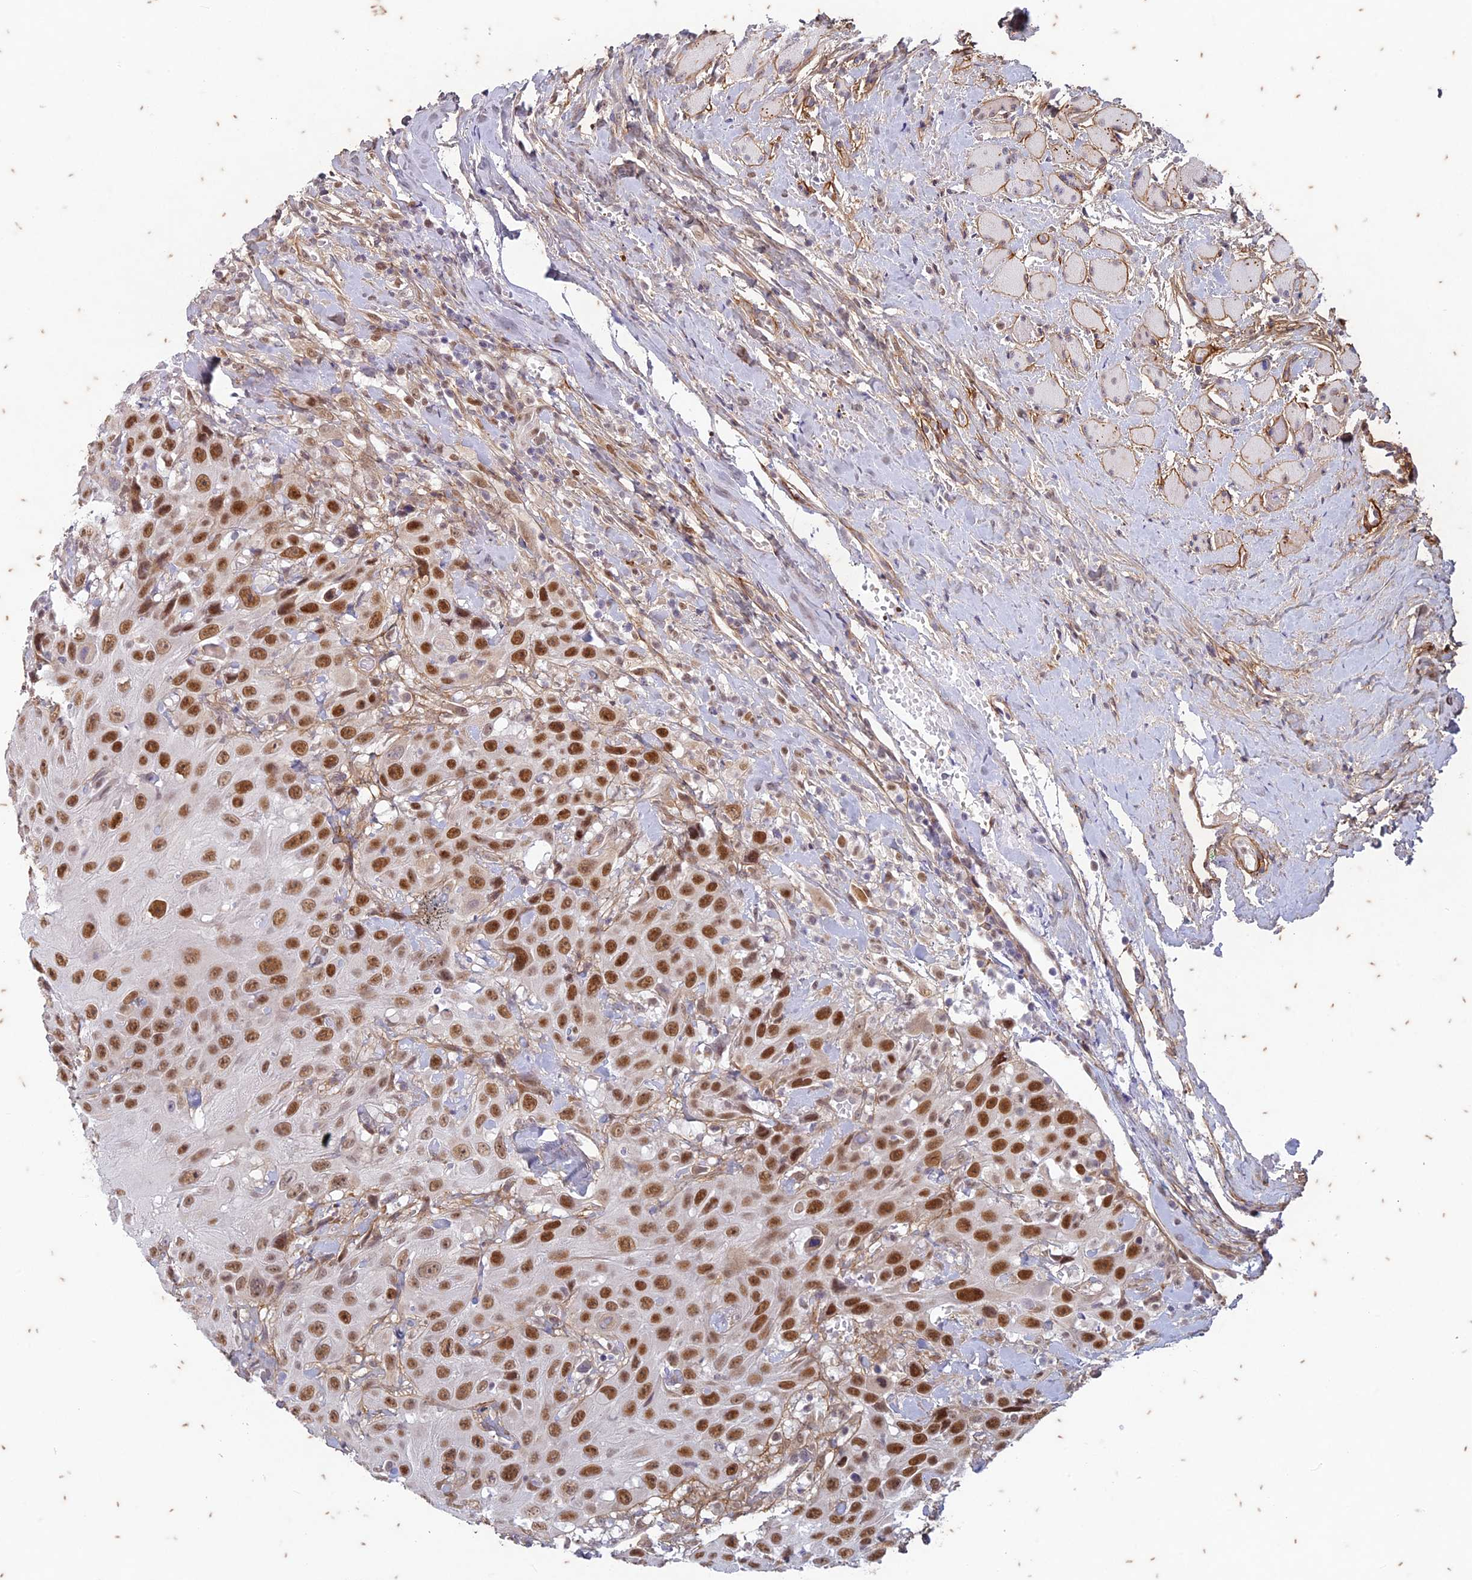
{"staining": {"intensity": "moderate", "quantity": ">75%", "location": "nuclear"}, "tissue": "head and neck cancer", "cell_type": "Tumor cells", "image_type": "cancer", "snomed": [{"axis": "morphology", "description": "Squamous cell carcinoma, NOS"}, {"axis": "topography", "description": "Head-Neck"}], "caption": "High-power microscopy captured an immunohistochemistry photomicrograph of squamous cell carcinoma (head and neck), revealing moderate nuclear staining in about >75% of tumor cells.", "gene": "PABPN1L", "patient": {"sex": "male", "age": 81}}